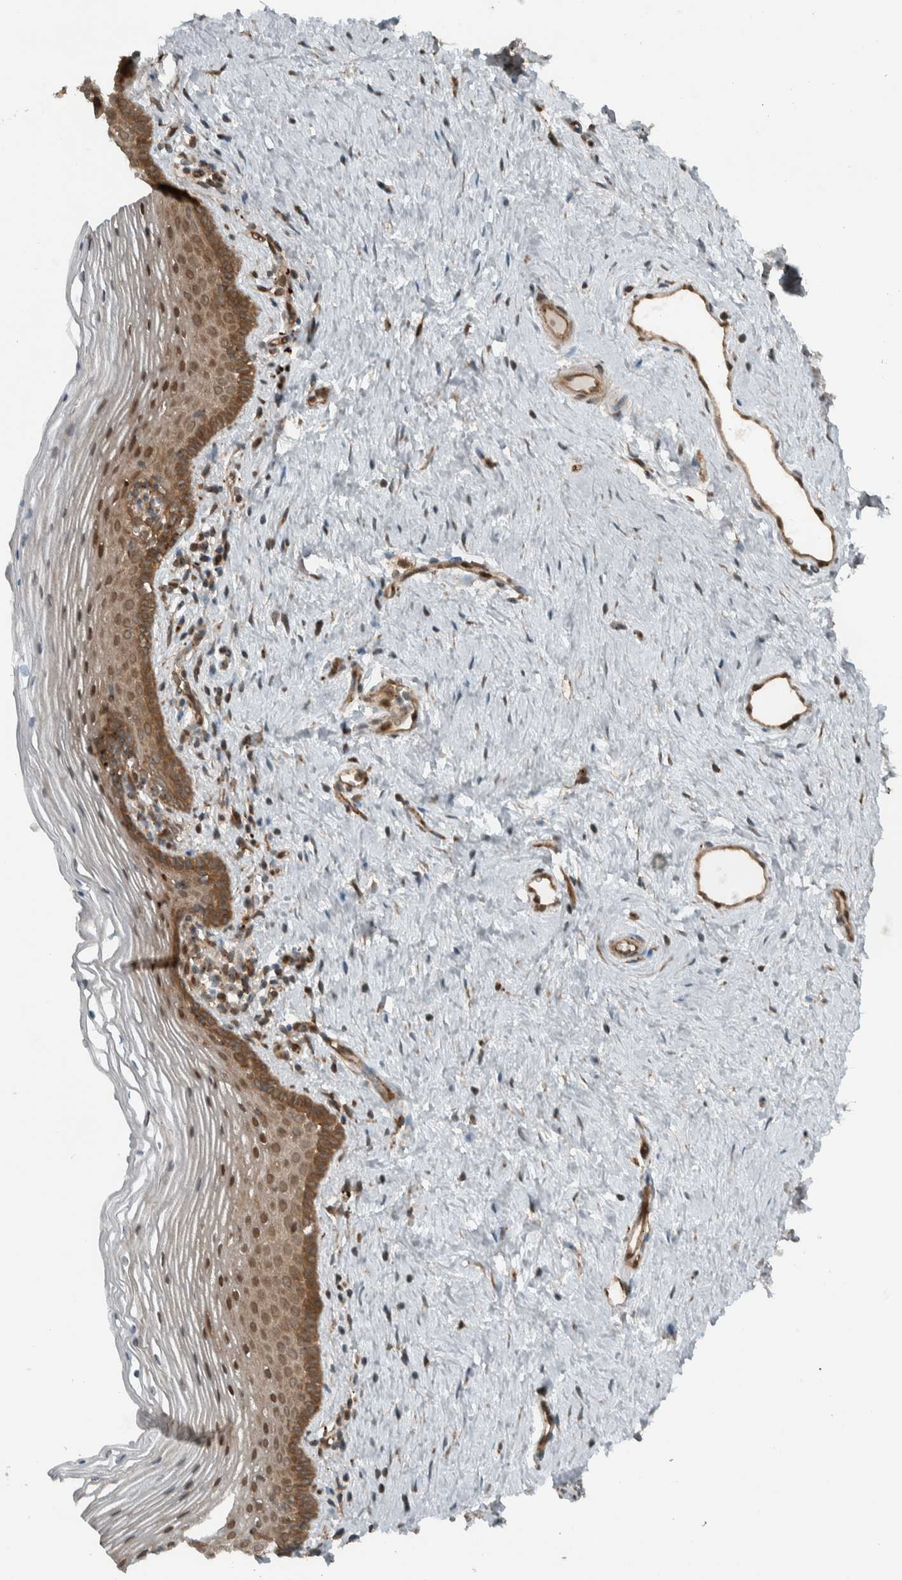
{"staining": {"intensity": "moderate", "quantity": ">75%", "location": "cytoplasmic/membranous,nuclear"}, "tissue": "vagina", "cell_type": "Squamous epithelial cells", "image_type": "normal", "snomed": [{"axis": "morphology", "description": "Normal tissue, NOS"}, {"axis": "topography", "description": "Vagina"}], "caption": "Vagina stained with immunohistochemistry (IHC) reveals moderate cytoplasmic/membranous,nuclear positivity in about >75% of squamous epithelial cells. Immunohistochemistry (ihc) stains the protein in brown and the nuclei are stained blue.", "gene": "GIGYF1", "patient": {"sex": "female", "age": 32}}